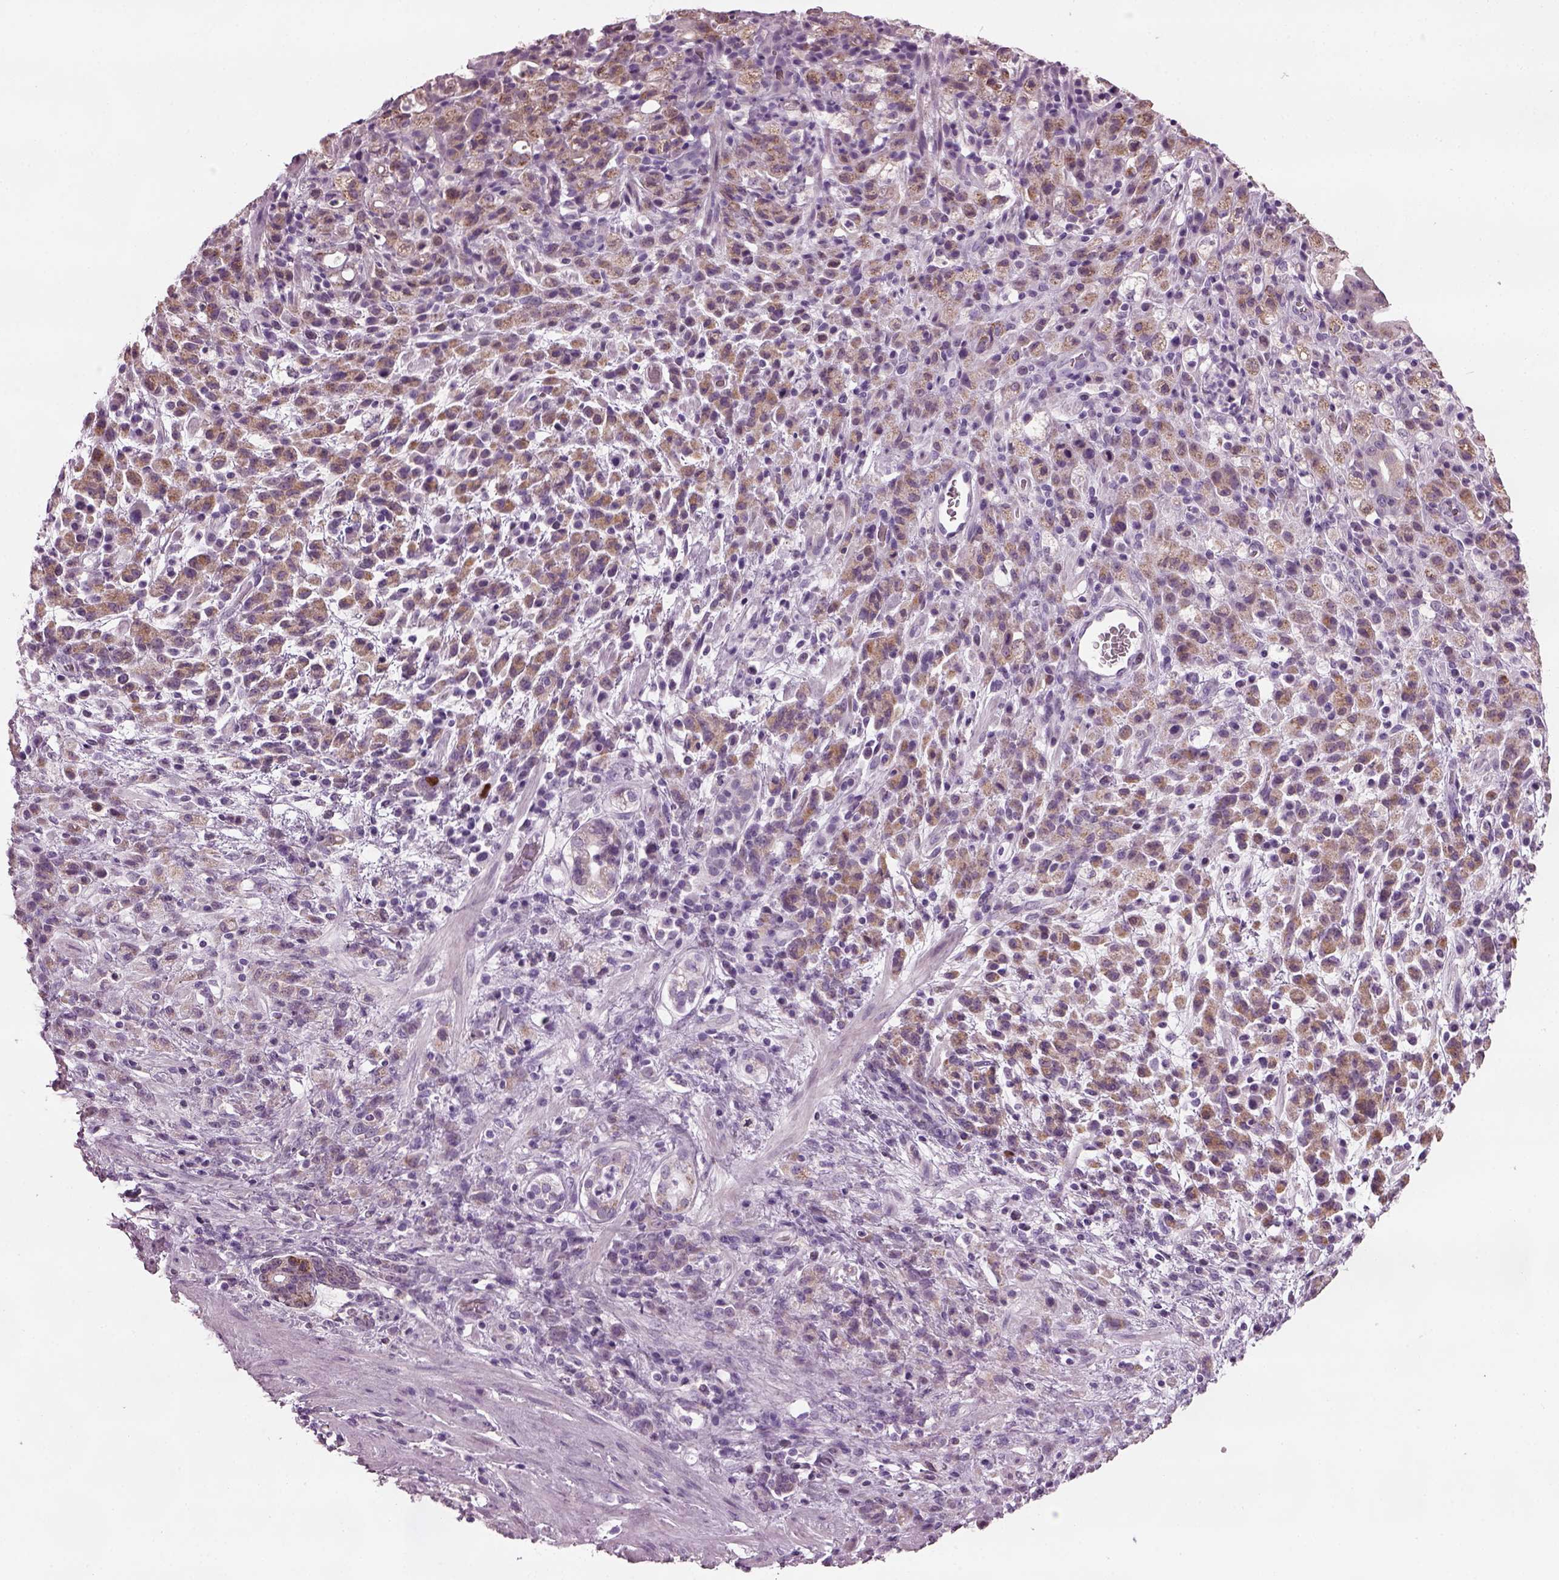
{"staining": {"intensity": "moderate", "quantity": ">75%", "location": "cytoplasmic/membranous"}, "tissue": "stomach cancer", "cell_type": "Tumor cells", "image_type": "cancer", "snomed": [{"axis": "morphology", "description": "Adenocarcinoma, NOS"}, {"axis": "topography", "description": "Stomach"}], "caption": "Stomach adenocarcinoma was stained to show a protein in brown. There is medium levels of moderate cytoplasmic/membranous positivity in approximately >75% of tumor cells.", "gene": "PRR9", "patient": {"sex": "female", "age": 60}}